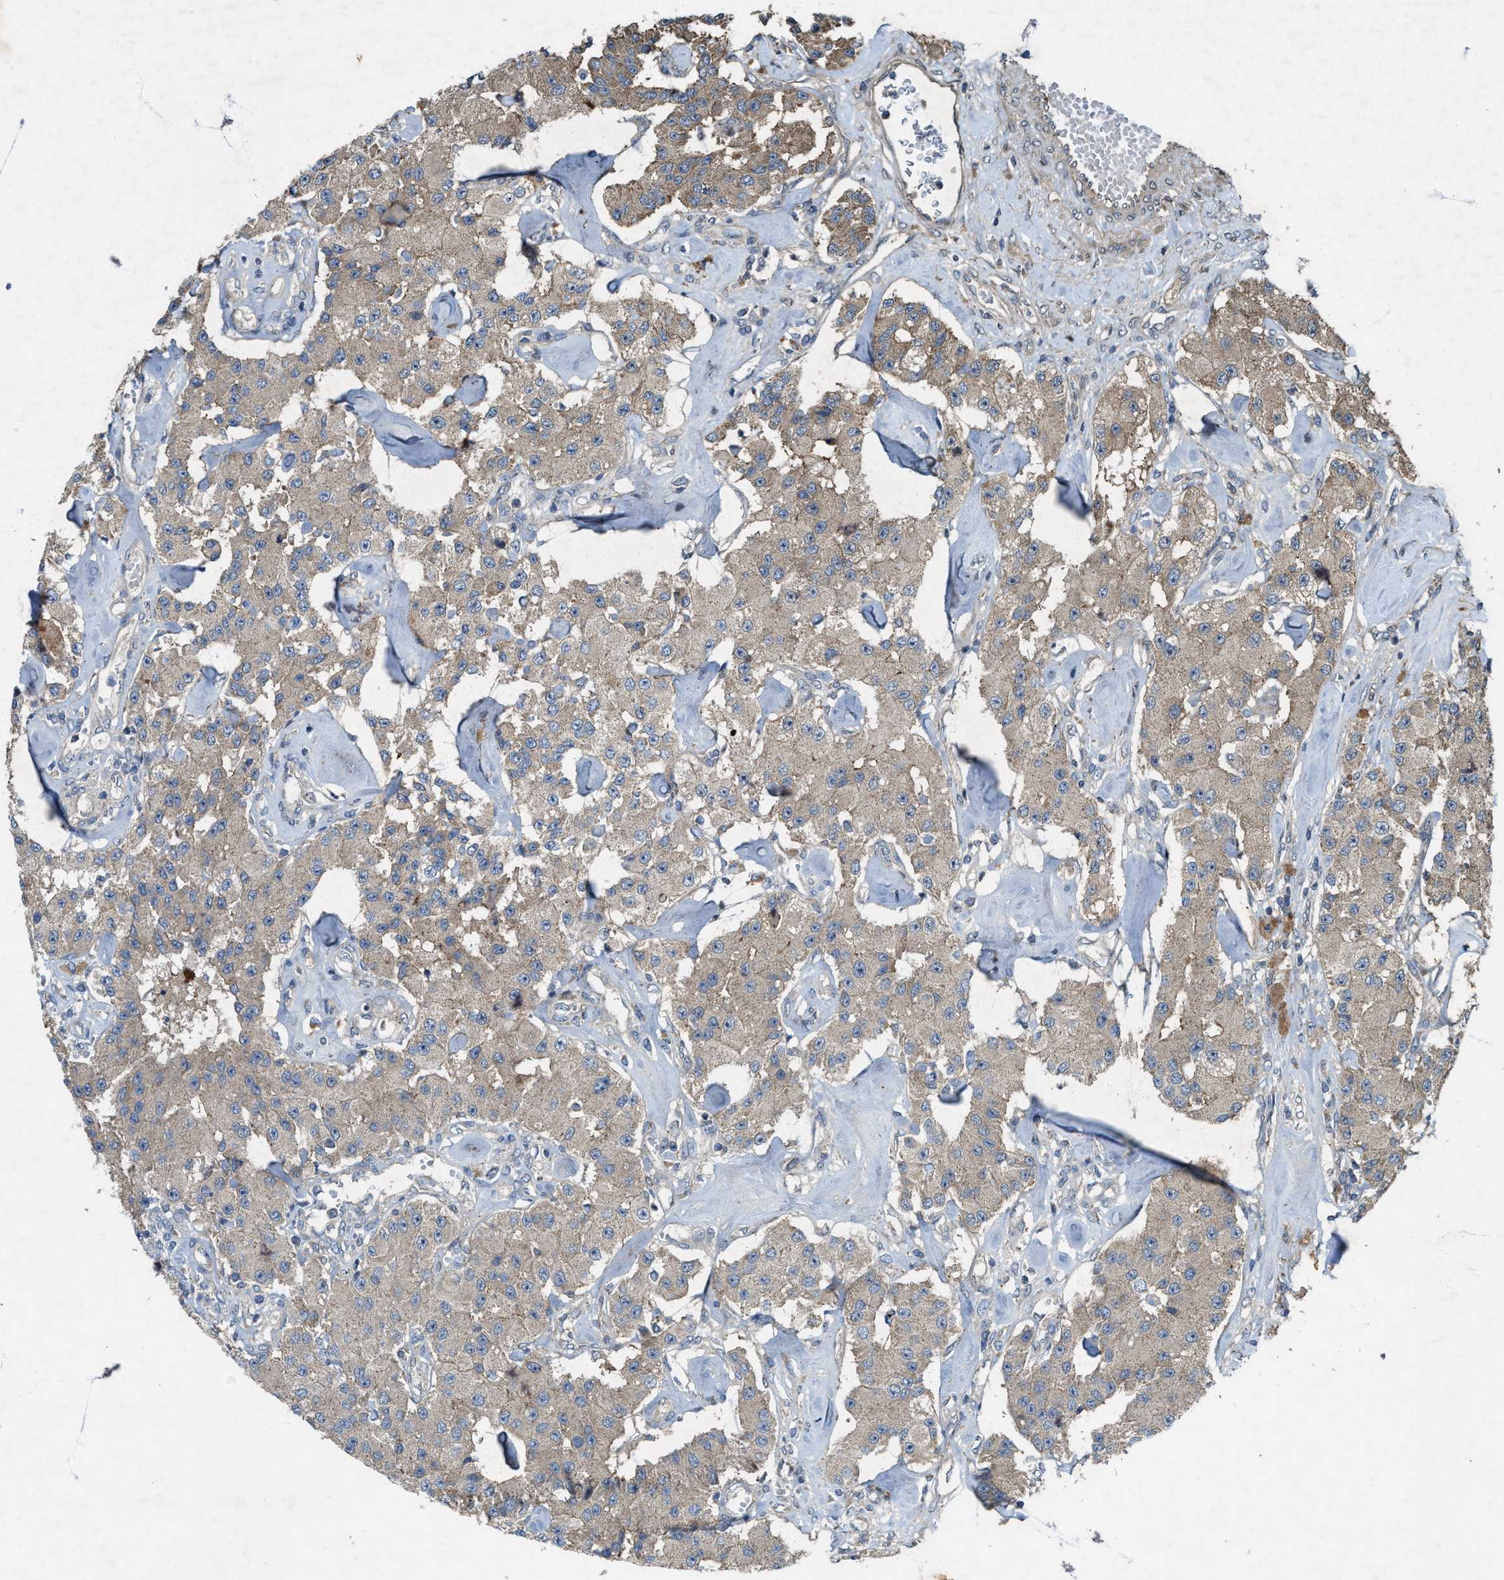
{"staining": {"intensity": "weak", "quantity": "25%-75%", "location": "cytoplasmic/membranous"}, "tissue": "carcinoid", "cell_type": "Tumor cells", "image_type": "cancer", "snomed": [{"axis": "morphology", "description": "Carcinoid, malignant, NOS"}, {"axis": "topography", "description": "Pancreas"}], "caption": "Immunohistochemical staining of human carcinoid displays low levels of weak cytoplasmic/membranous staining in about 25%-75% of tumor cells.", "gene": "PDP2", "patient": {"sex": "male", "age": 41}}